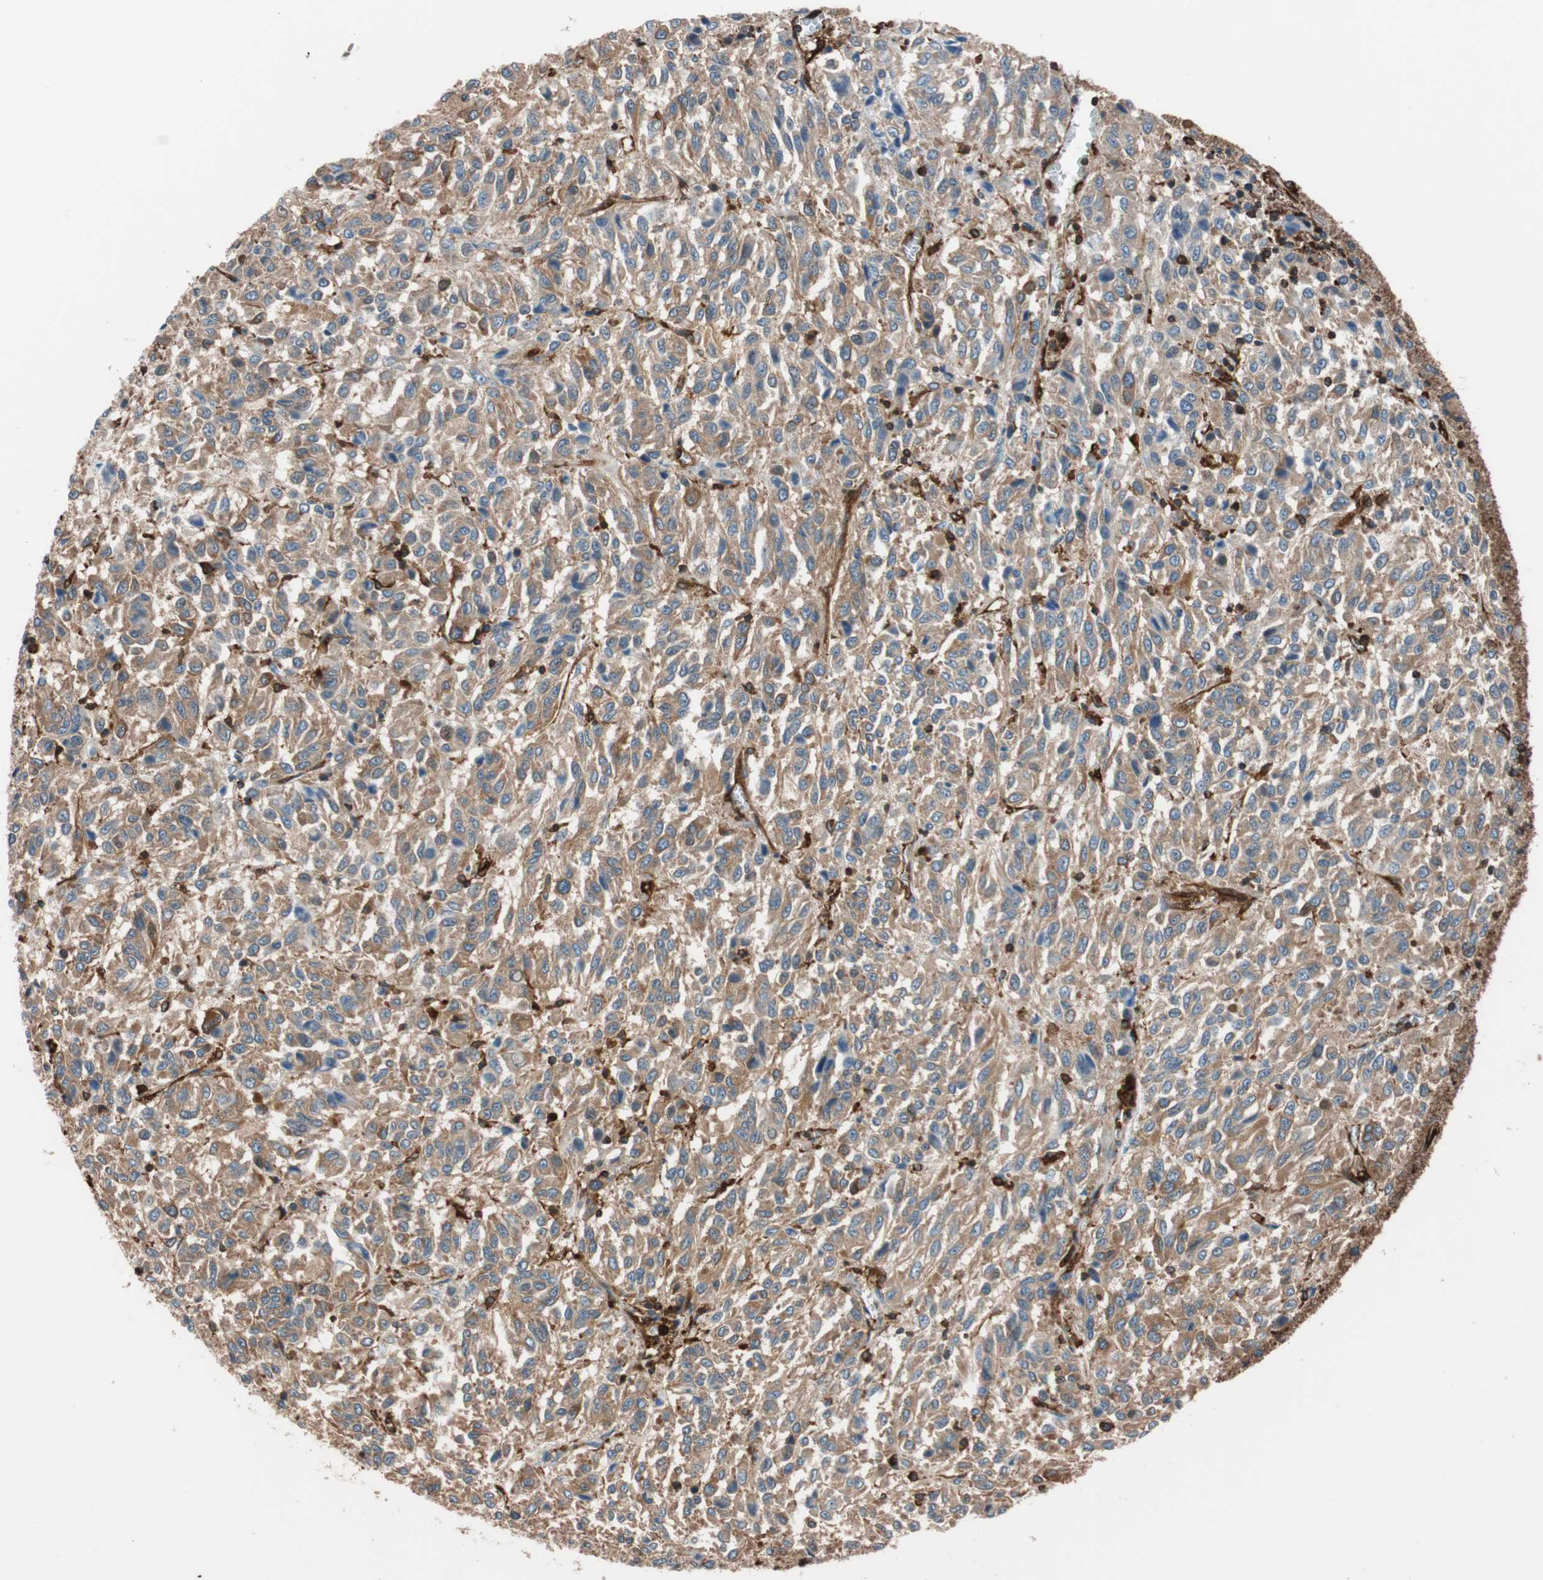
{"staining": {"intensity": "moderate", "quantity": ">75%", "location": "cytoplasmic/membranous"}, "tissue": "melanoma", "cell_type": "Tumor cells", "image_type": "cancer", "snomed": [{"axis": "morphology", "description": "Malignant melanoma, Metastatic site"}, {"axis": "topography", "description": "Lung"}], "caption": "Protein expression analysis of melanoma exhibits moderate cytoplasmic/membranous expression in approximately >75% of tumor cells. The staining was performed using DAB (3,3'-diaminobenzidine) to visualize the protein expression in brown, while the nuclei were stained in blue with hematoxylin (Magnification: 20x).", "gene": "VASP", "patient": {"sex": "male", "age": 64}}